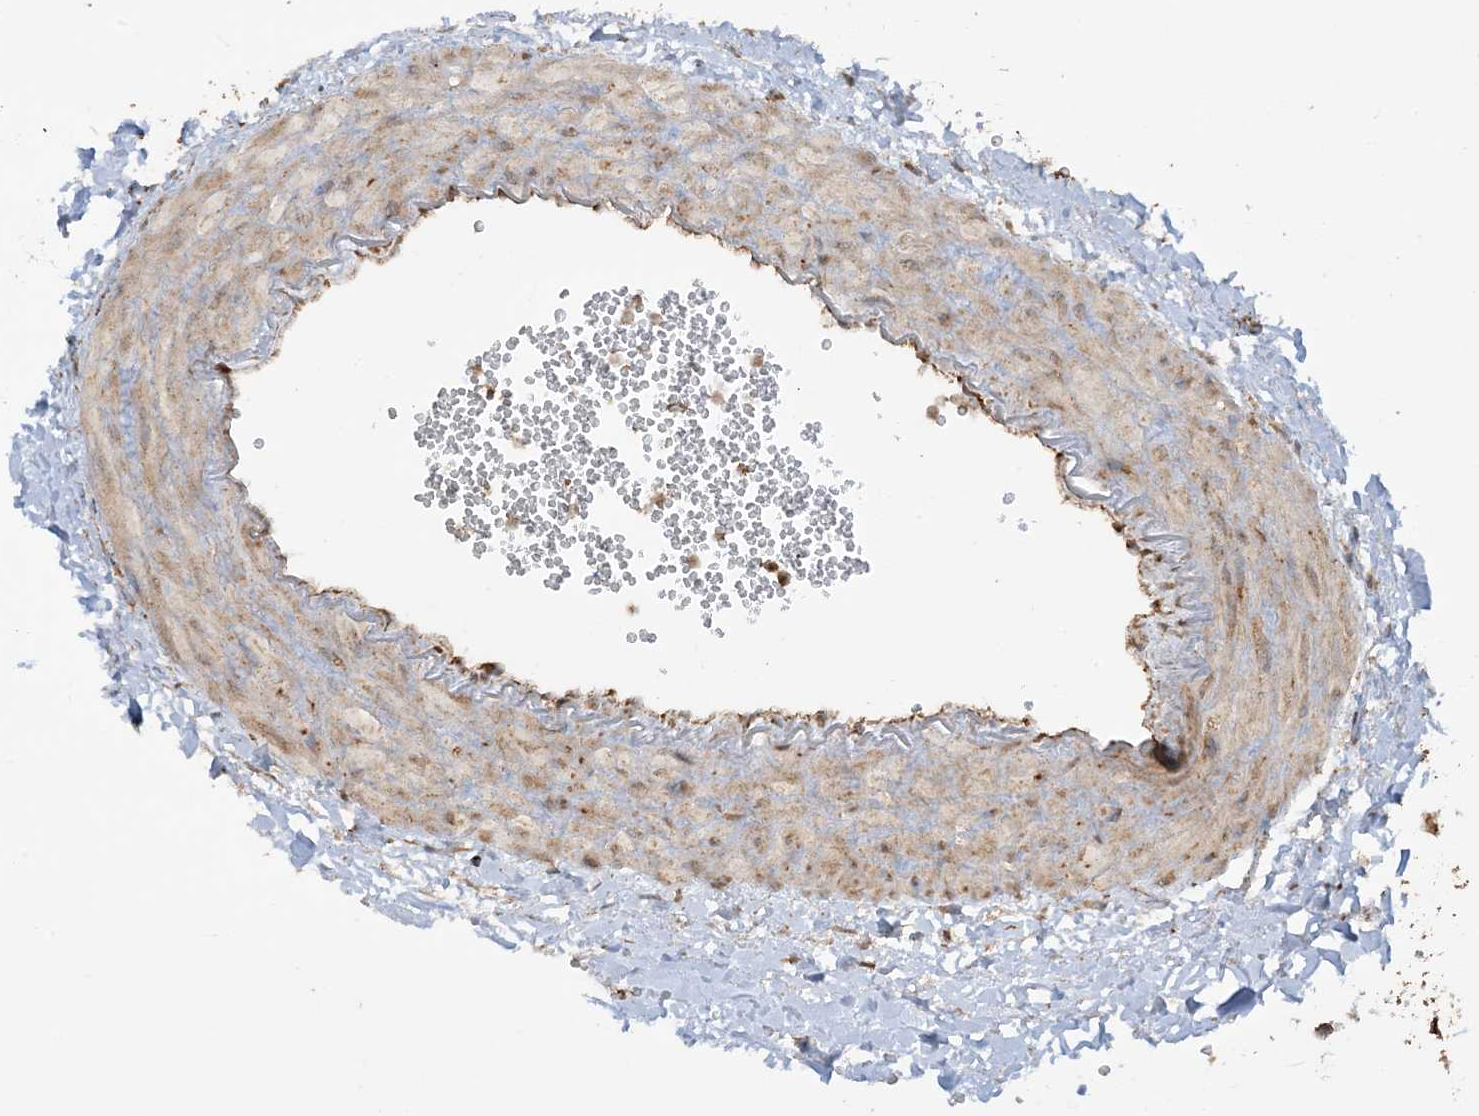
{"staining": {"intensity": "strong", "quantity": ">75%", "location": "cytoplasmic/membranous"}, "tissue": "gallbladder", "cell_type": "Glandular cells", "image_type": "normal", "snomed": [{"axis": "morphology", "description": "Normal tissue, NOS"}, {"axis": "topography", "description": "Gallbladder"}], "caption": "Gallbladder stained with DAB immunohistochemistry demonstrates high levels of strong cytoplasmic/membranous expression in about >75% of glandular cells.", "gene": "AGA", "patient": {"sex": "male", "age": 55}}